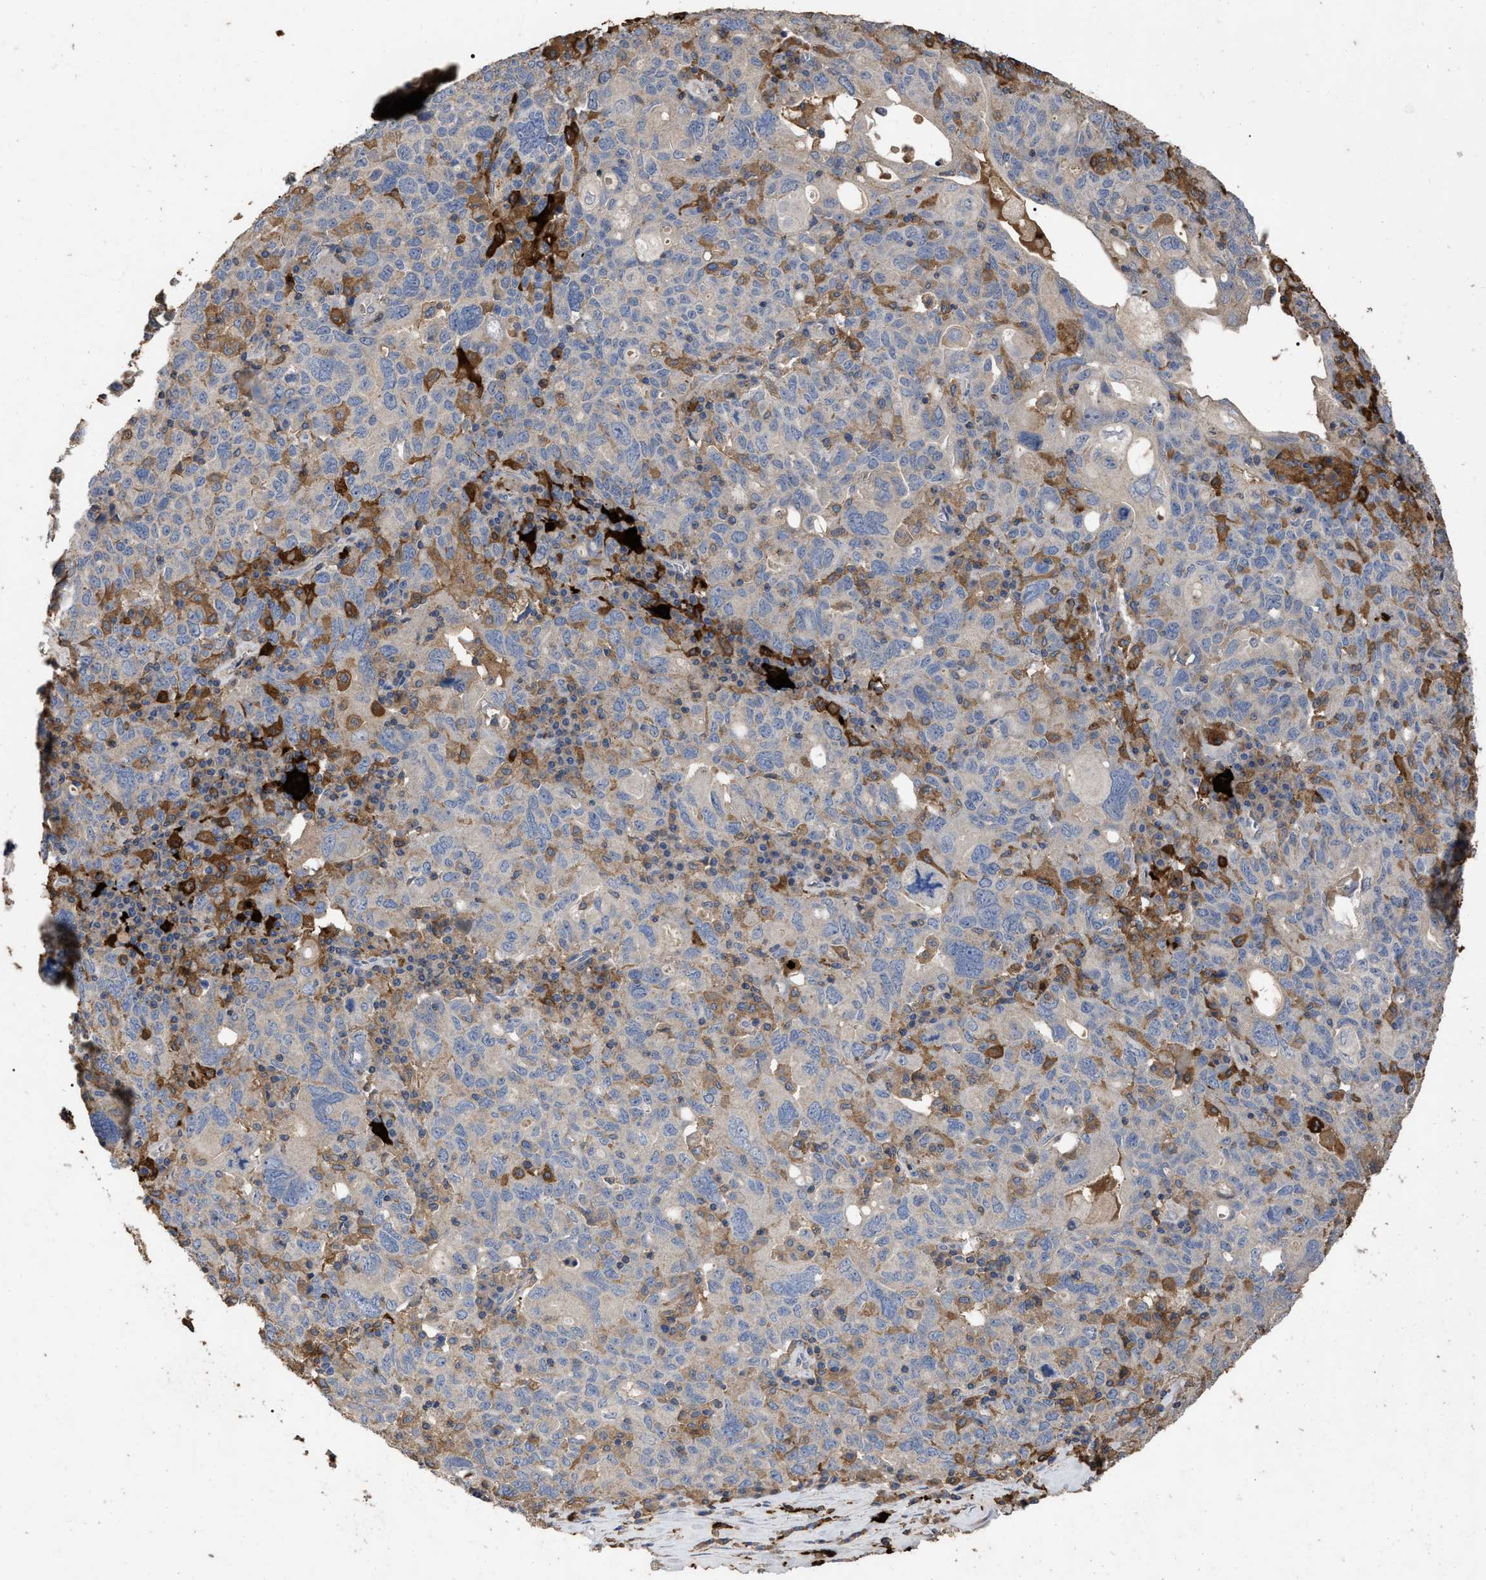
{"staining": {"intensity": "negative", "quantity": "none", "location": "none"}, "tissue": "ovarian cancer", "cell_type": "Tumor cells", "image_type": "cancer", "snomed": [{"axis": "morphology", "description": "Carcinoma, endometroid"}, {"axis": "topography", "description": "Ovary"}], "caption": "A micrograph of ovarian cancer stained for a protein demonstrates no brown staining in tumor cells.", "gene": "GPR179", "patient": {"sex": "female", "age": 62}}